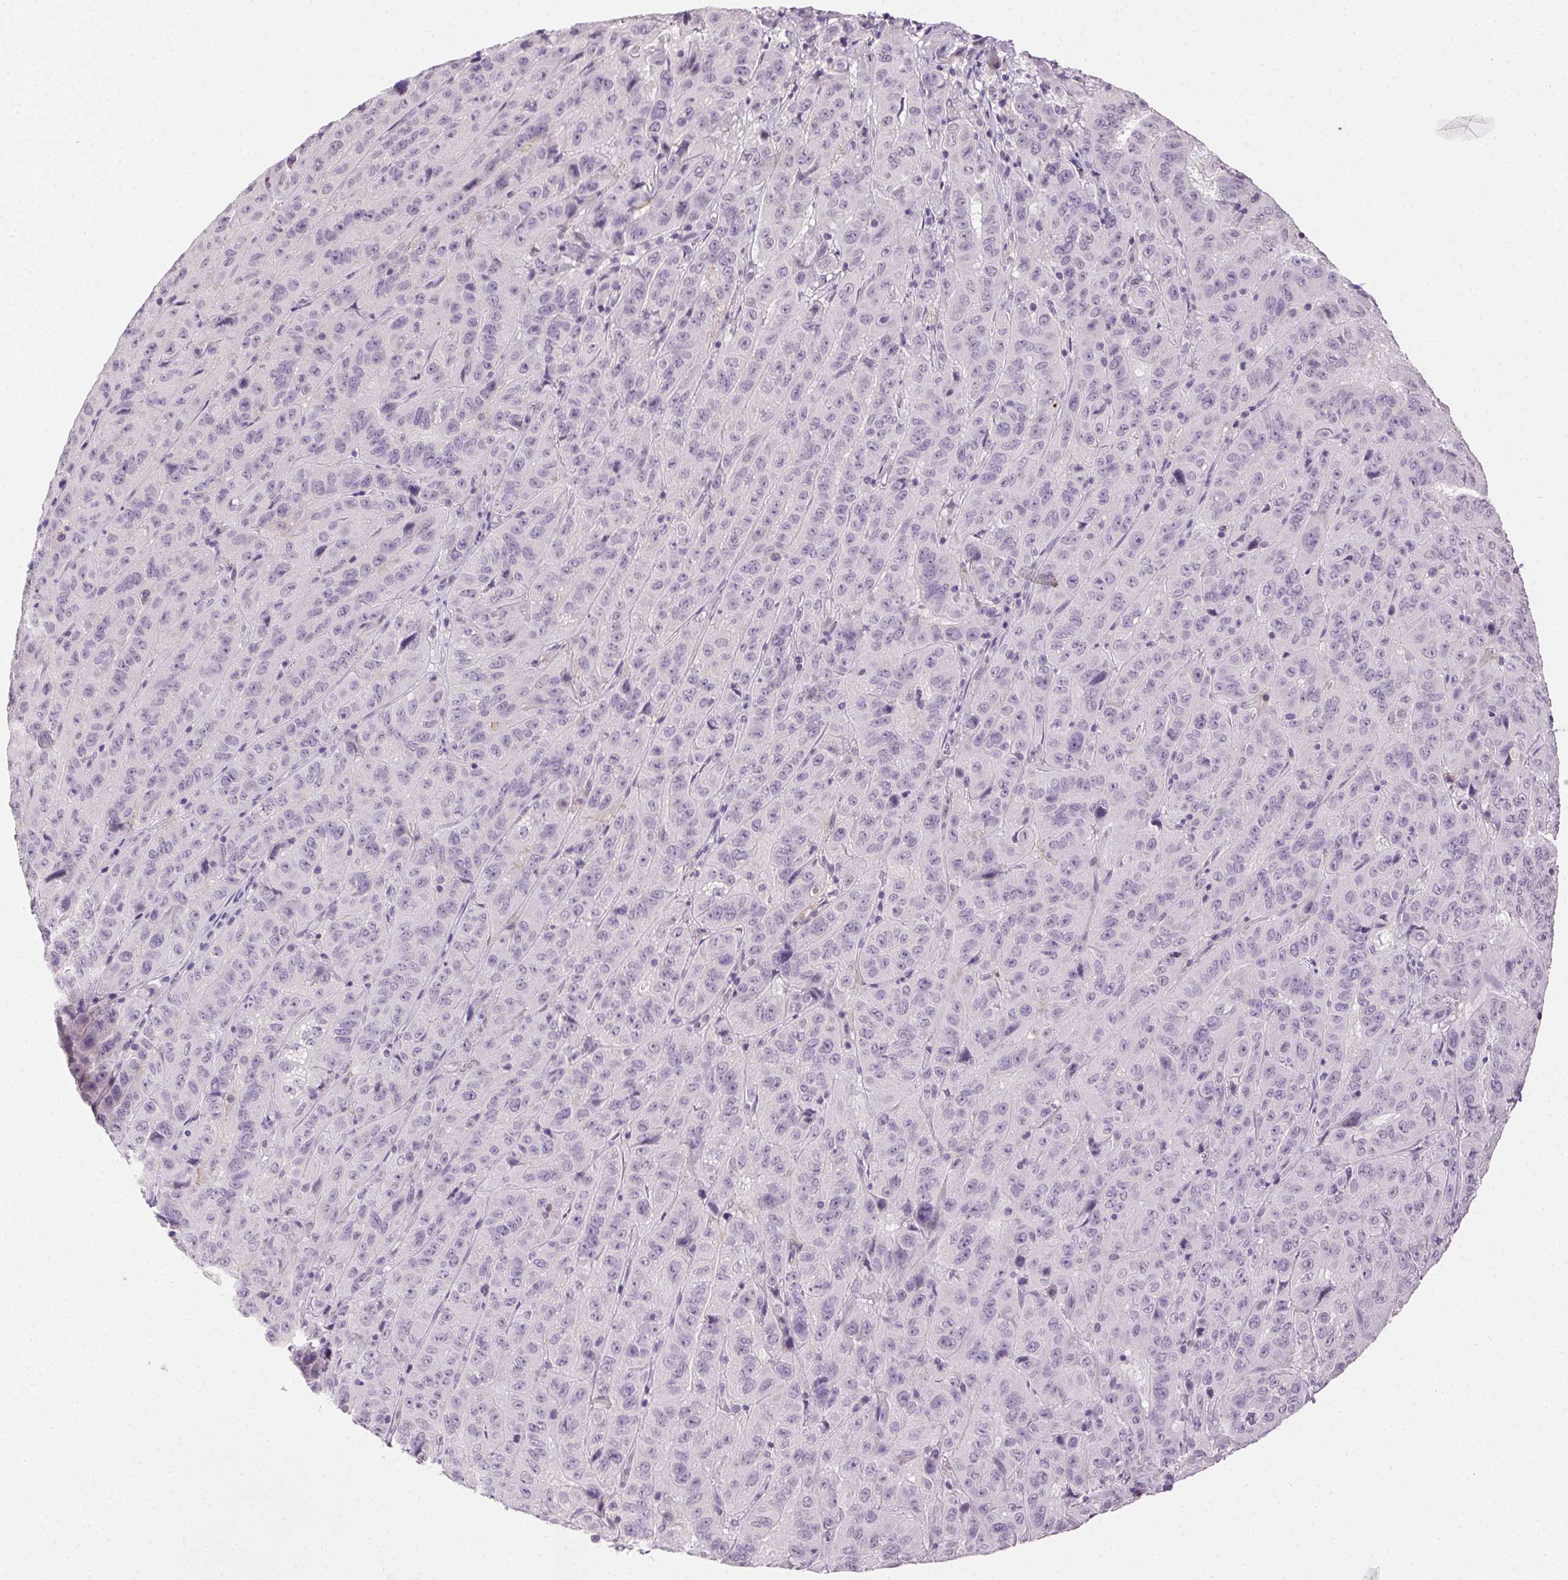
{"staining": {"intensity": "negative", "quantity": "none", "location": "none"}, "tissue": "pancreatic cancer", "cell_type": "Tumor cells", "image_type": "cancer", "snomed": [{"axis": "morphology", "description": "Adenocarcinoma, NOS"}, {"axis": "topography", "description": "Pancreas"}], "caption": "IHC photomicrograph of neoplastic tissue: adenocarcinoma (pancreatic) stained with DAB demonstrates no significant protein staining in tumor cells.", "gene": "CLDN10", "patient": {"sex": "male", "age": 63}}